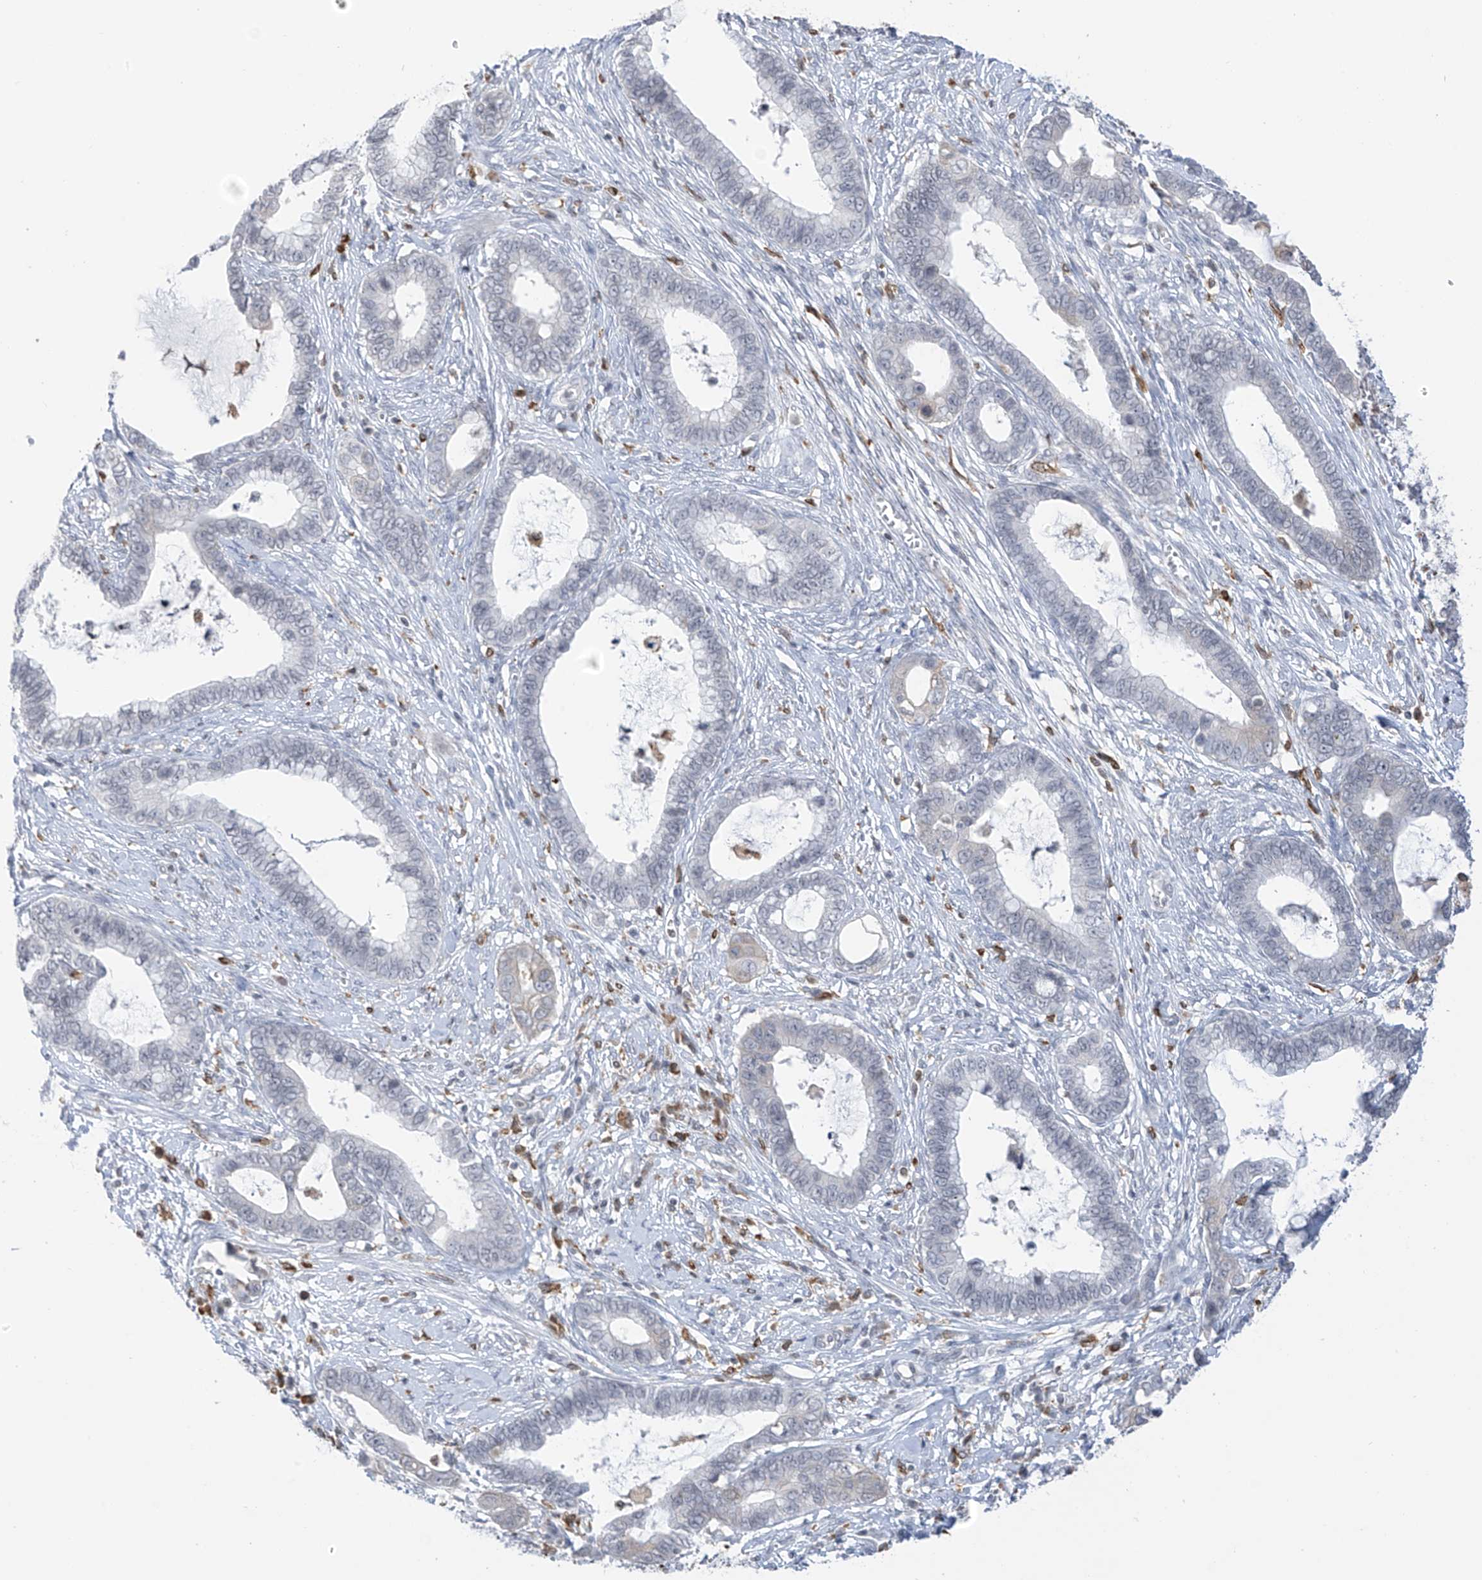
{"staining": {"intensity": "negative", "quantity": "none", "location": "none"}, "tissue": "cervical cancer", "cell_type": "Tumor cells", "image_type": "cancer", "snomed": [{"axis": "morphology", "description": "Adenocarcinoma, NOS"}, {"axis": "topography", "description": "Cervix"}], "caption": "DAB immunohistochemical staining of cervical cancer demonstrates no significant expression in tumor cells. (Brightfield microscopy of DAB (3,3'-diaminobenzidine) immunohistochemistry (IHC) at high magnification).", "gene": "TBXAS1", "patient": {"sex": "female", "age": 44}}